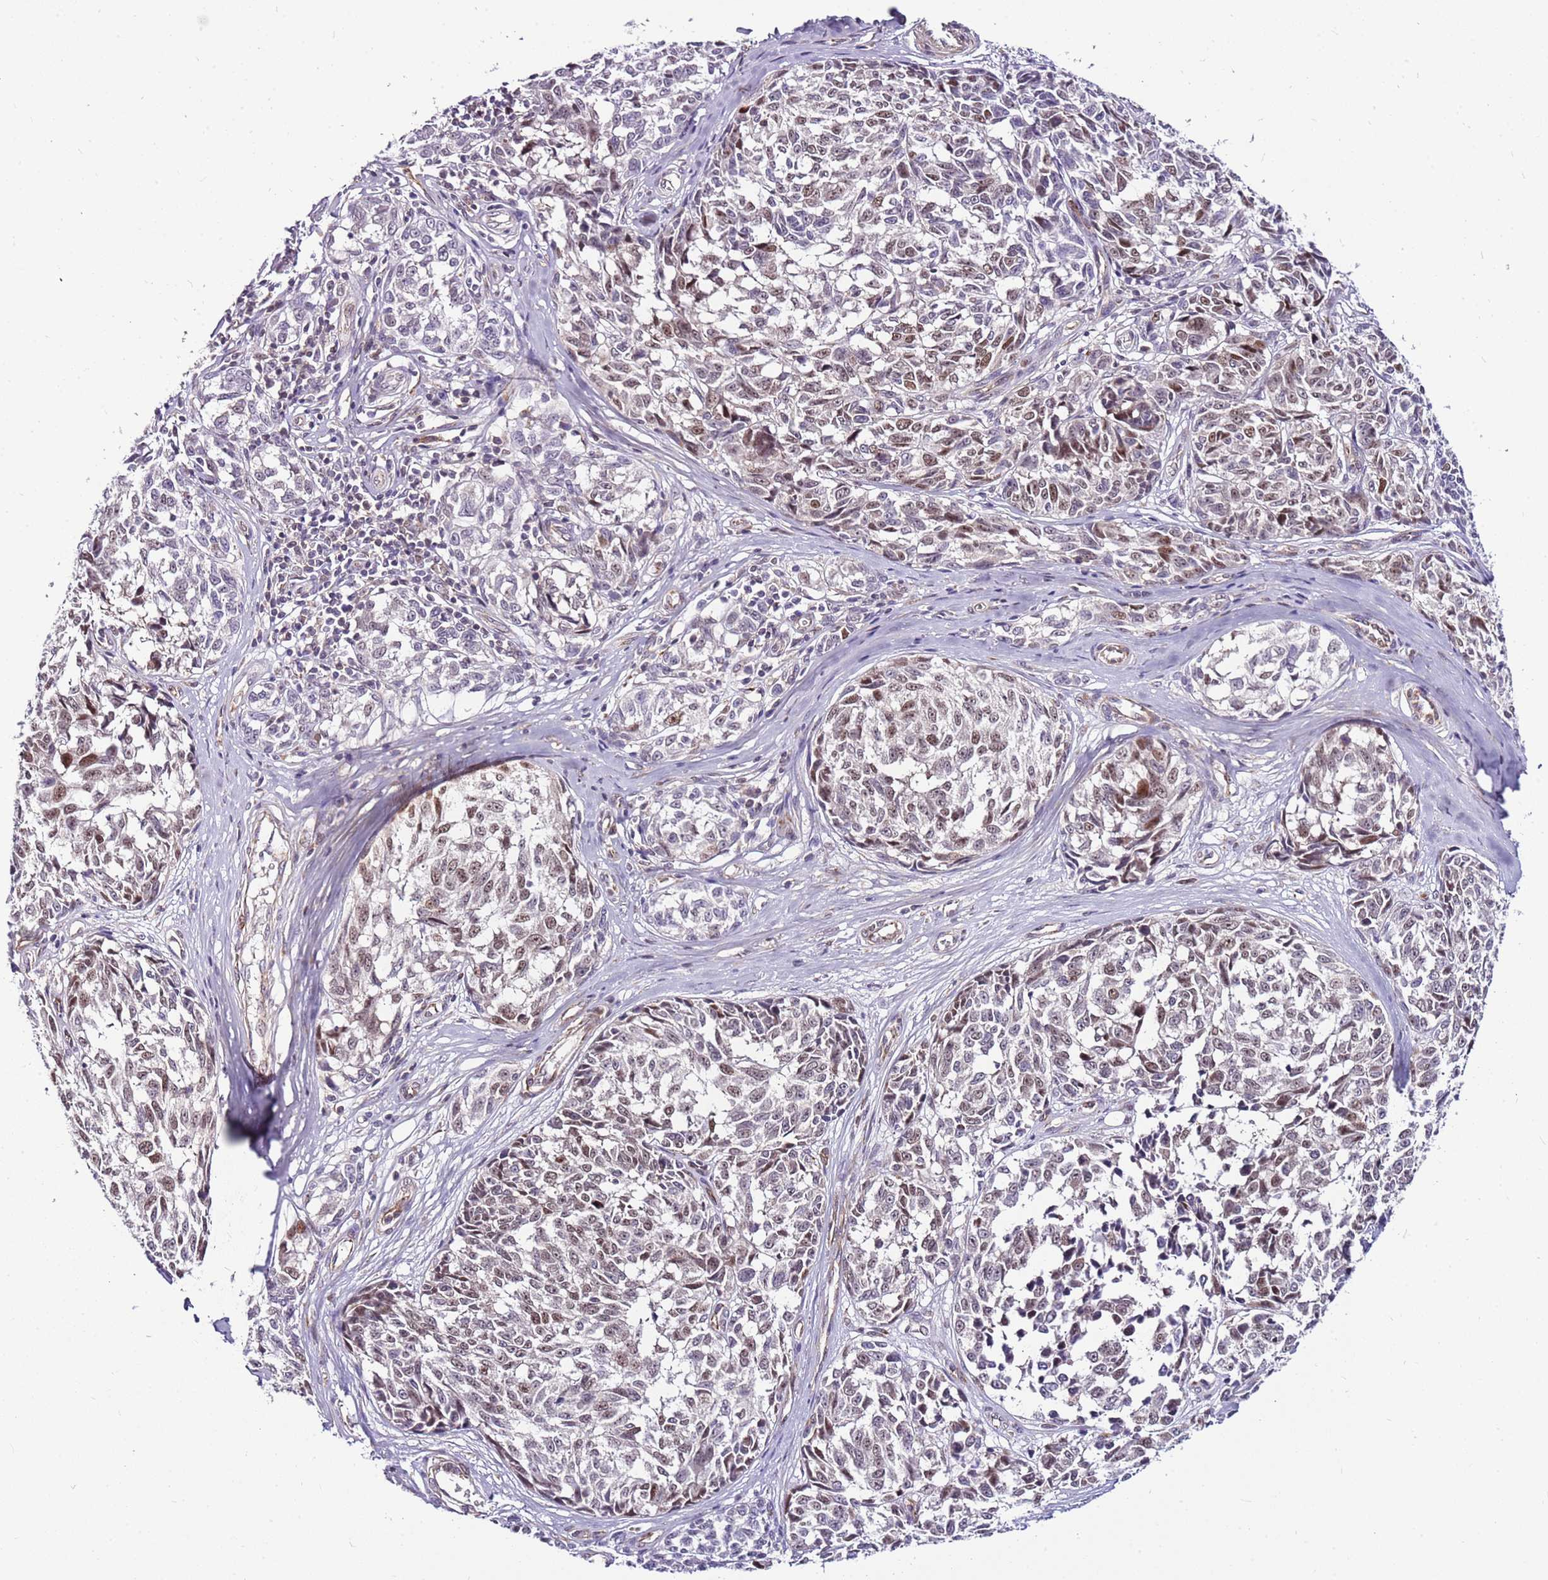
{"staining": {"intensity": "weak", "quantity": "25%-75%", "location": "nuclear"}, "tissue": "melanoma", "cell_type": "Tumor cells", "image_type": "cancer", "snomed": [{"axis": "morphology", "description": "Normal tissue, NOS"}, {"axis": "morphology", "description": "Malignant melanoma, NOS"}, {"axis": "topography", "description": "Skin"}], "caption": "A high-resolution image shows immunohistochemistry (IHC) staining of melanoma, which displays weak nuclear positivity in approximately 25%-75% of tumor cells. (DAB (3,3'-diaminobenzidine) IHC with brightfield microscopy, high magnification).", "gene": "POLE3", "patient": {"sex": "female", "age": 64}}